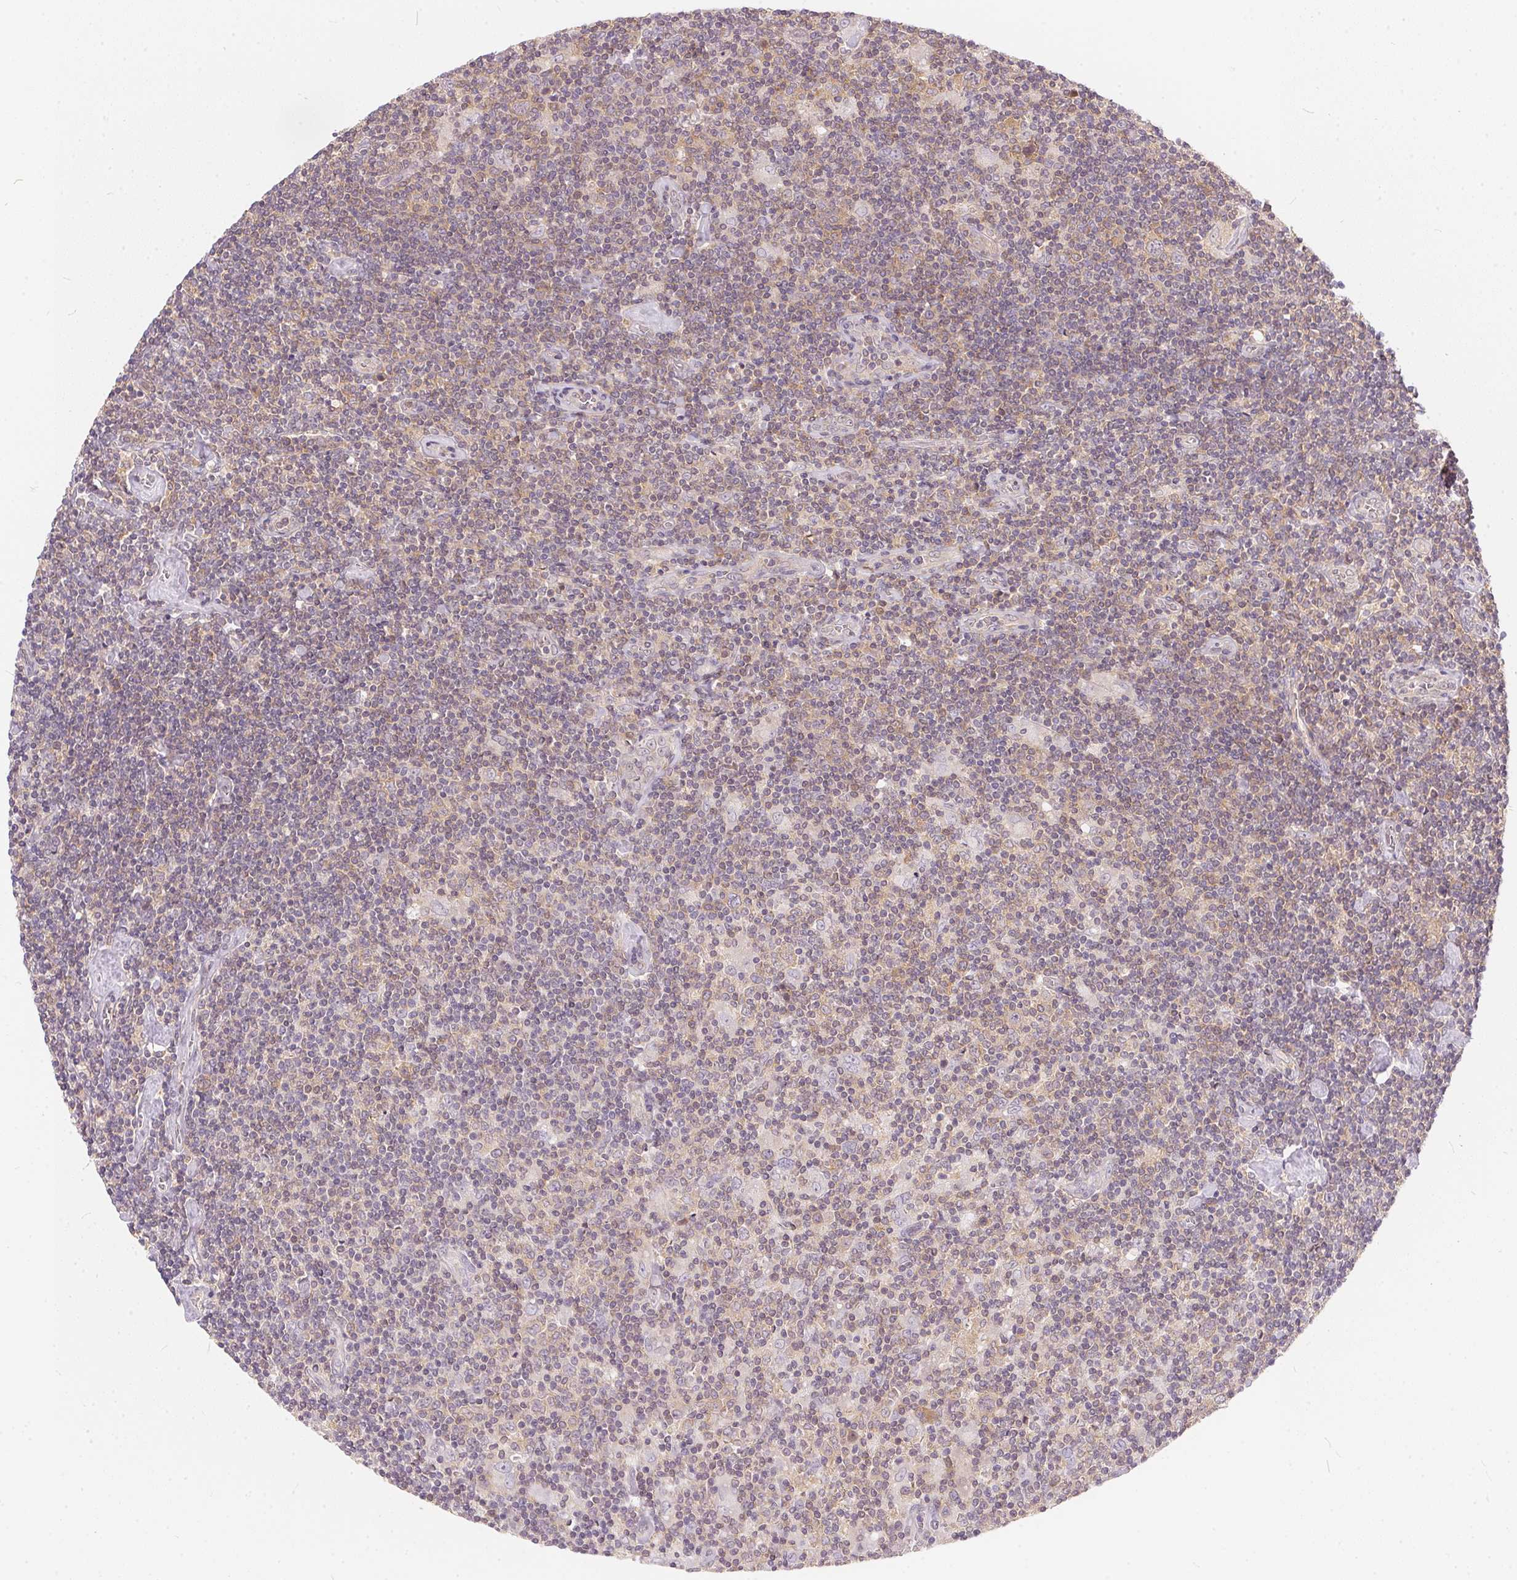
{"staining": {"intensity": "weak", "quantity": "<25%", "location": "cytoplasmic/membranous"}, "tissue": "lymphoma", "cell_type": "Tumor cells", "image_type": "cancer", "snomed": [{"axis": "morphology", "description": "Hodgkin's disease, NOS"}, {"axis": "topography", "description": "Lymph node"}], "caption": "The micrograph shows no significant positivity in tumor cells of lymphoma.", "gene": "BLMH", "patient": {"sex": "male", "age": 40}}